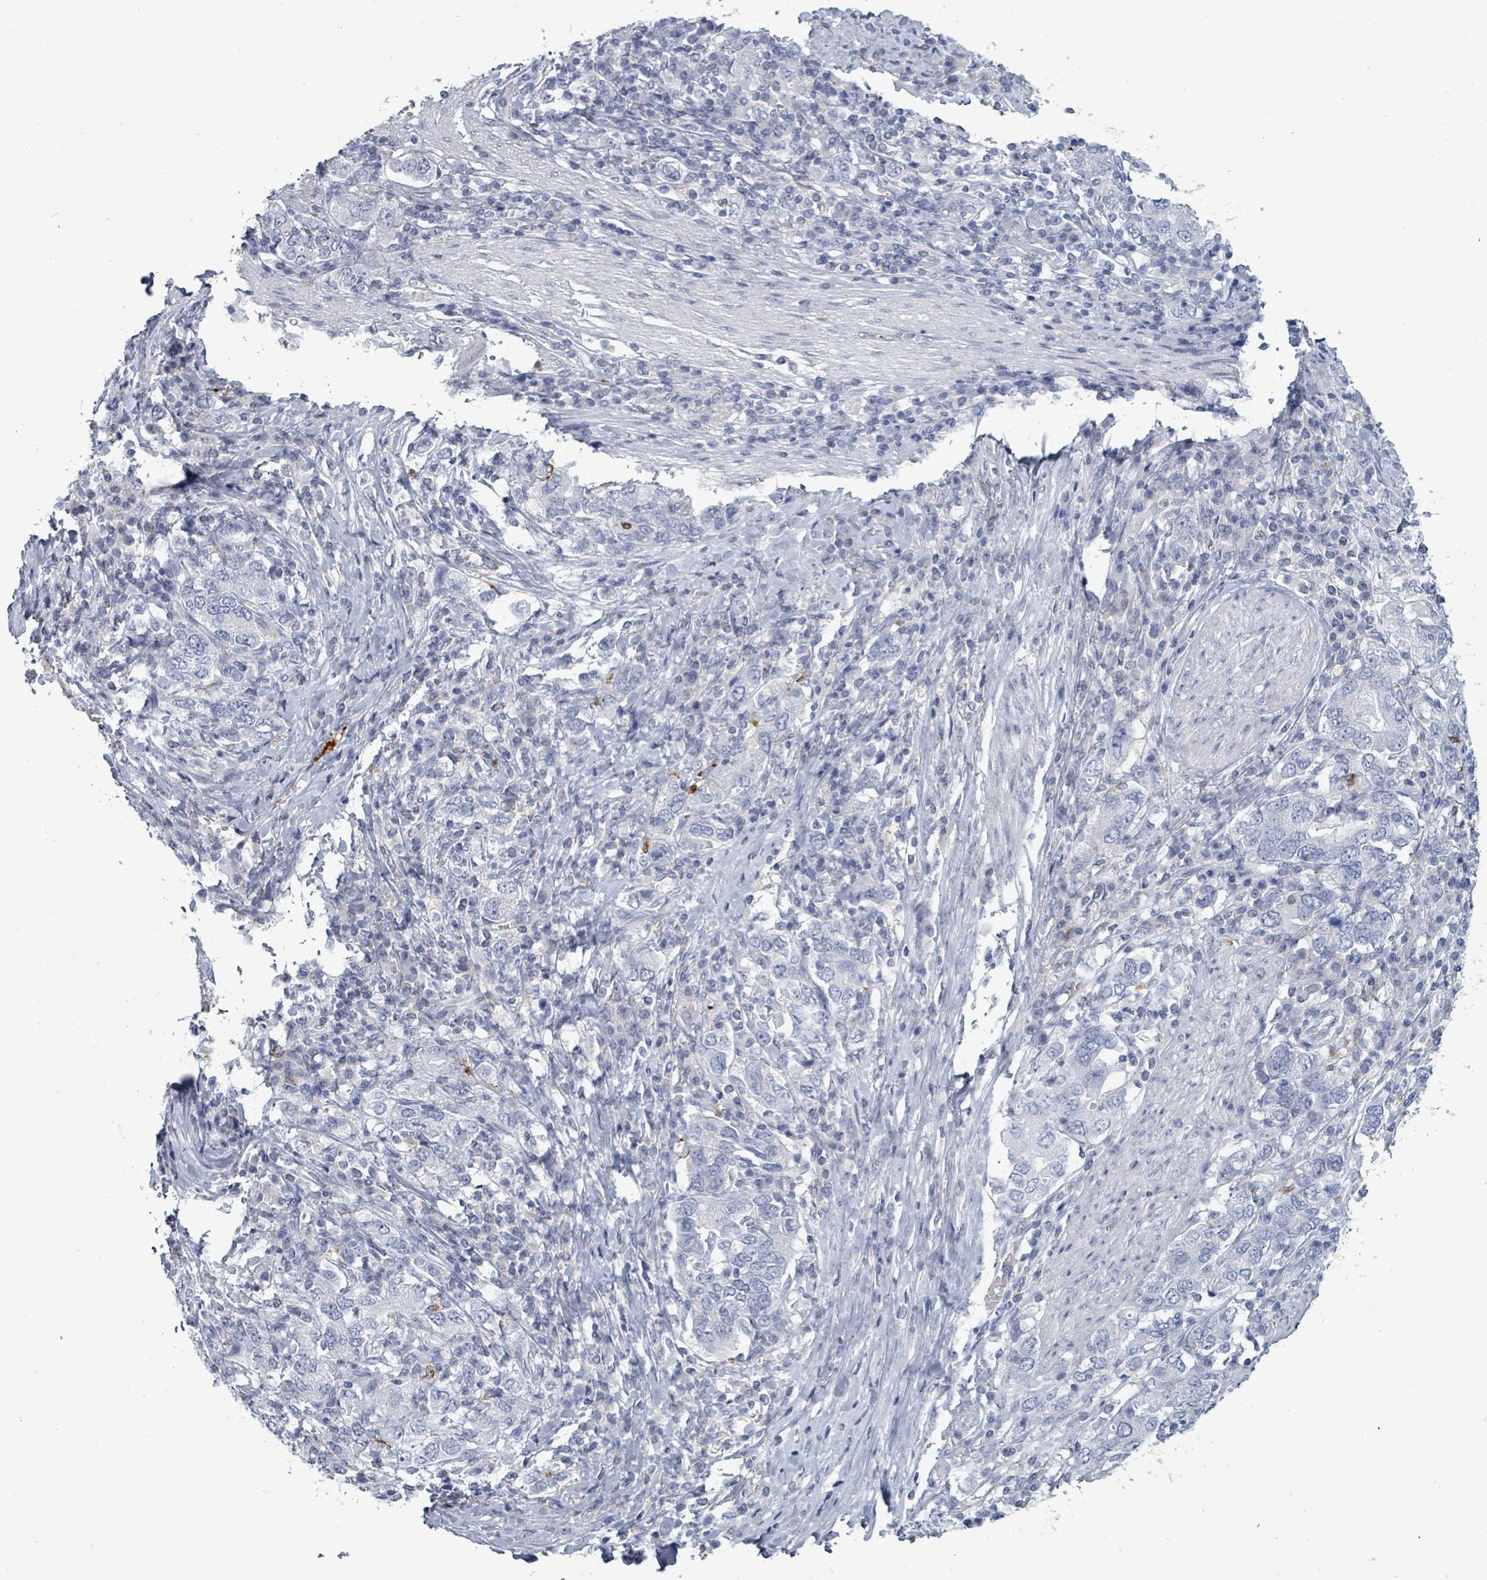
{"staining": {"intensity": "negative", "quantity": "none", "location": "none"}, "tissue": "stomach cancer", "cell_type": "Tumor cells", "image_type": "cancer", "snomed": [{"axis": "morphology", "description": "Adenocarcinoma, NOS"}, {"axis": "topography", "description": "Stomach, upper"}, {"axis": "topography", "description": "Stomach"}], "caption": "Tumor cells show no significant positivity in adenocarcinoma (stomach). (Stains: DAB (3,3'-diaminobenzidine) IHC with hematoxylin counter stain, Microscopy: brightfield microscopy at high magnification).", "gene": "NDST2", "patient": {"sex": "male", "age": 62}}